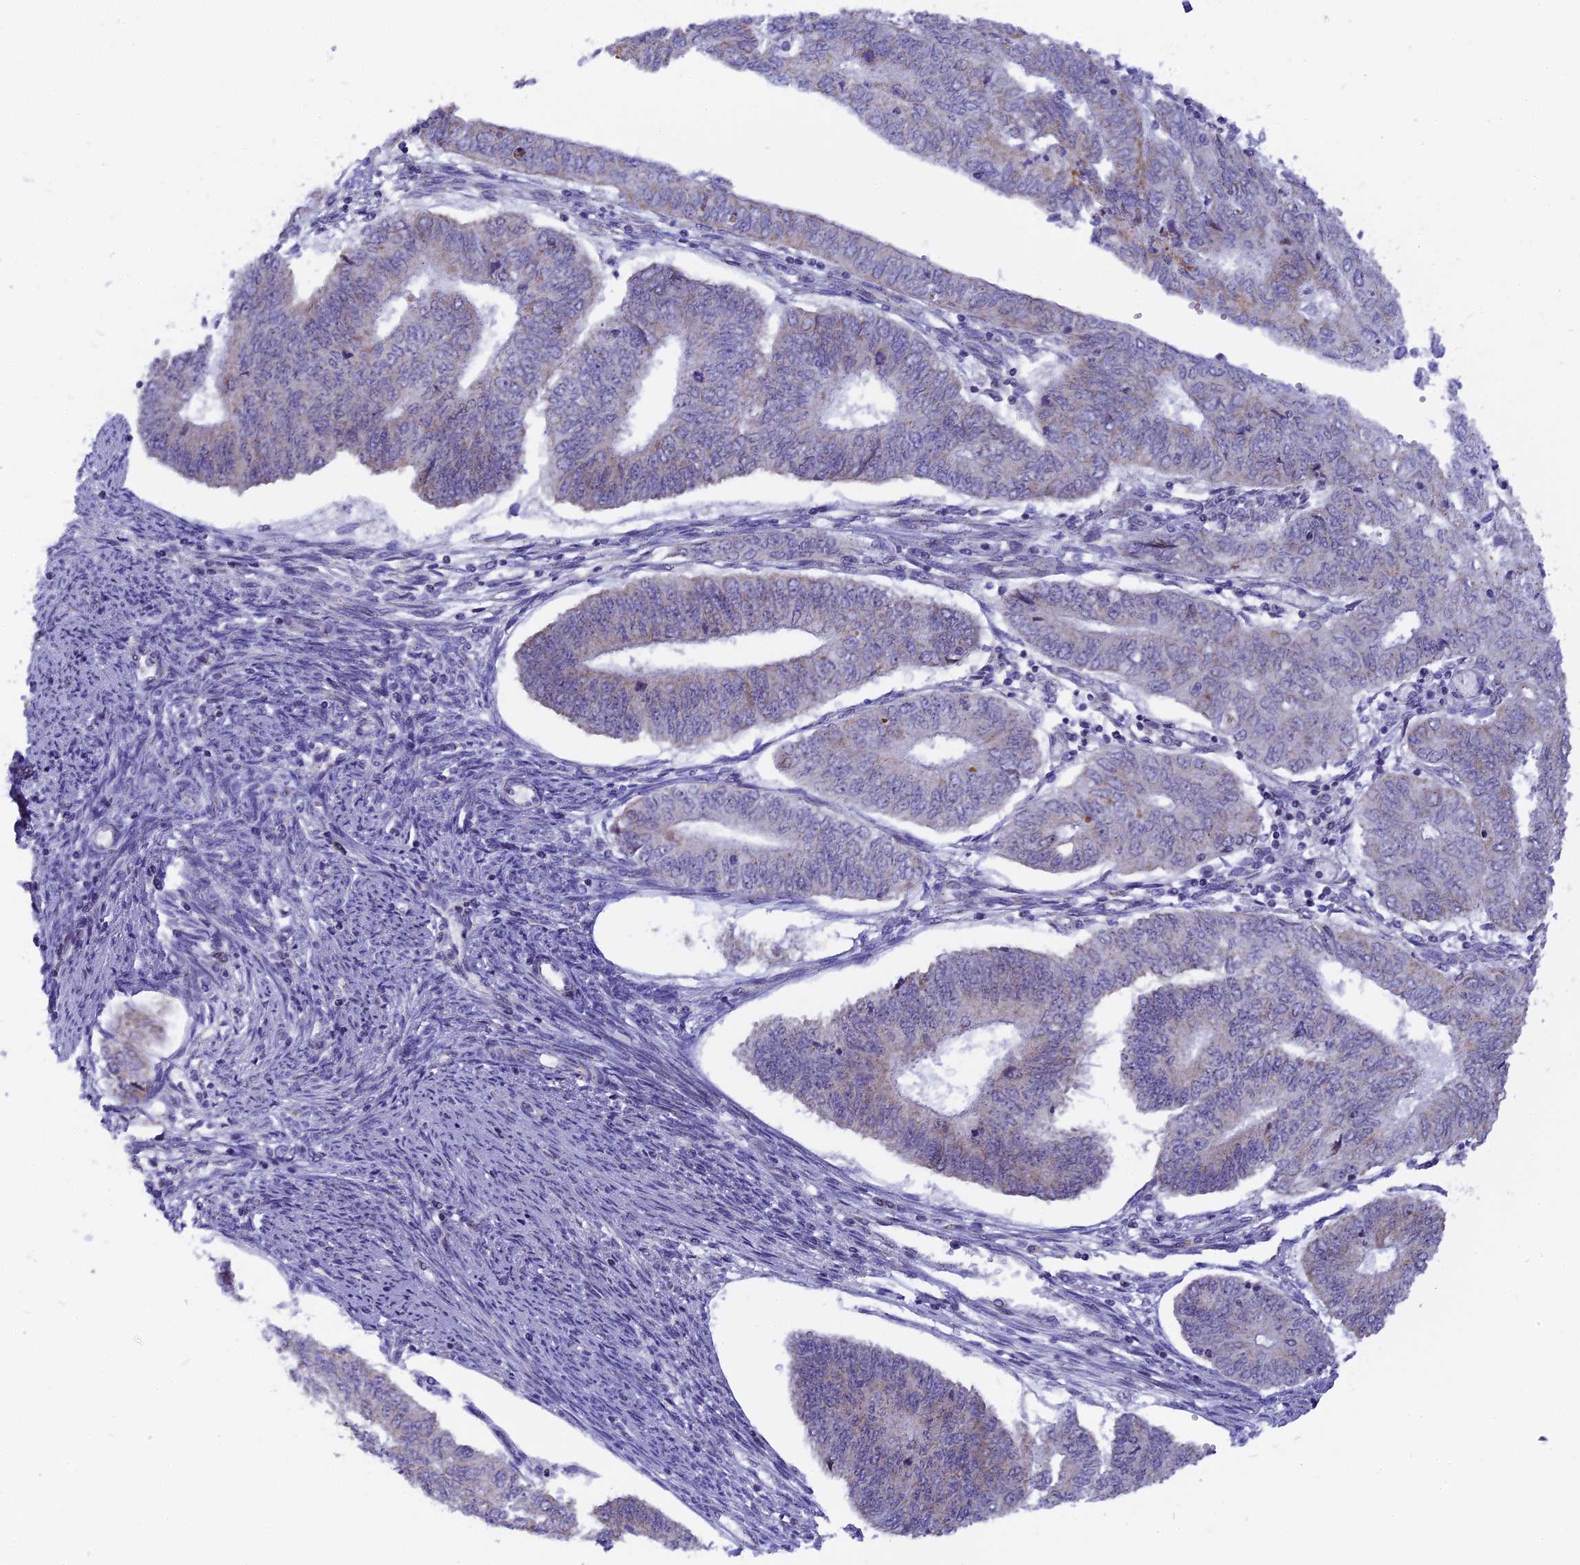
{"staining": {"intensity": "negative", "quantity": "none", "location": "none"}, "tissue": "endometrial cancer", "cell_type": "Tumor cells", "image_type": "cancer", "snomed": [{"axis": "morphology", "description": "Adenocarcinoma, NOS"}, {"axis": "topography", "description": "Endometrium"}], "caption": "Micrograph shows no significant protein staining in tumor cells of endometrial cancer.", "gene": "DTWD1", "patient": {"sex": "female", "age": 68}}